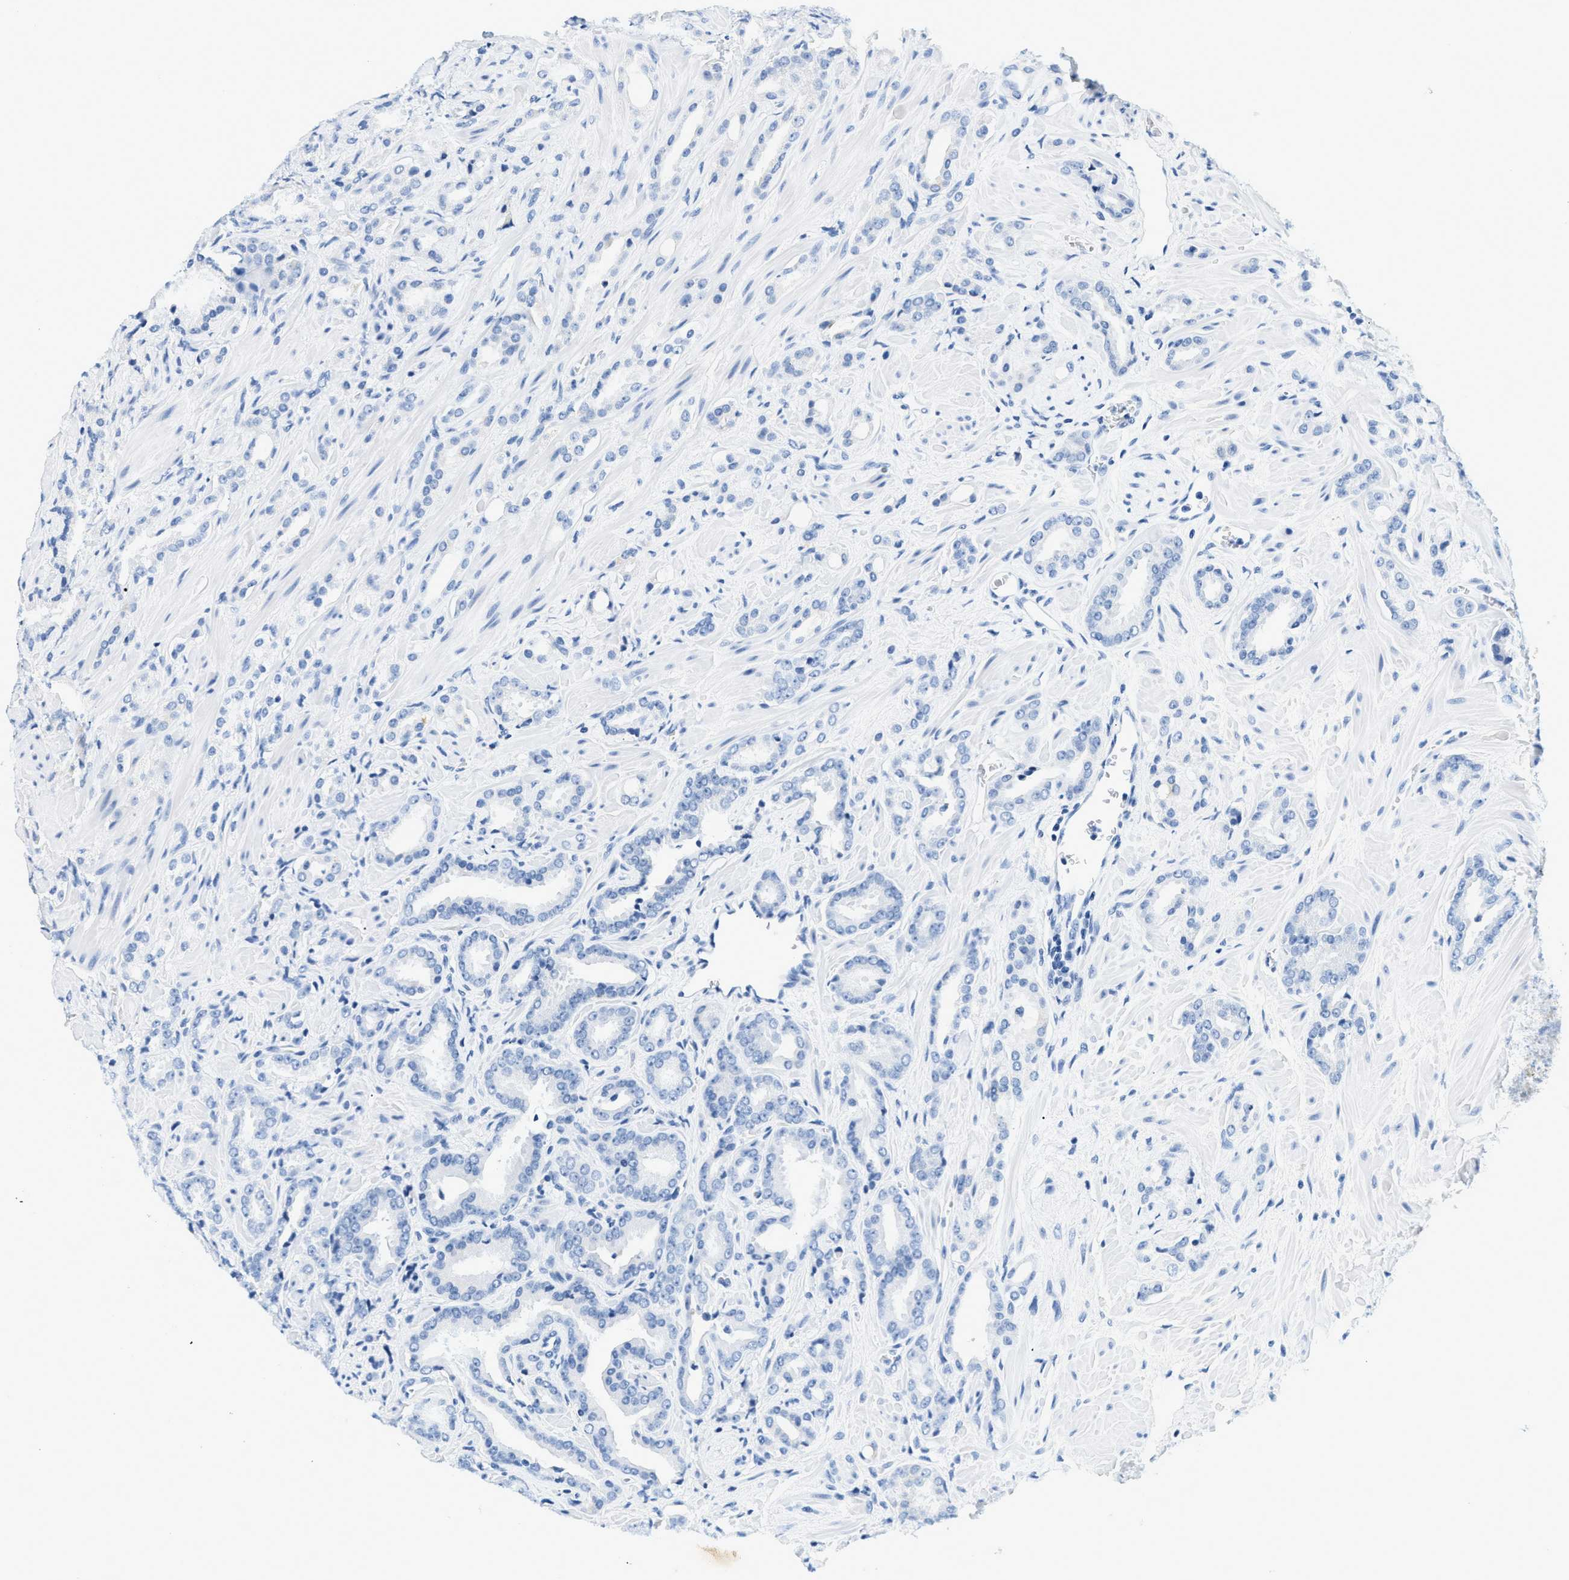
{"staining": {"intensity": "negative", "quantity": "none", "location": "none"}, "tissue": "prostate cancer", "cell_type": "Tumor cells", "image_type": "cancer", "snomed": [{"axis": "morphology", "description": "Adenocarcinoma, High grade"}, {"axis": "topography", "description": "Prostate"}], "caption": "Immunohistochemistry histopathology image of neoplastic tissue: human adenocarcinoma (high-grade) (prostate) stained with DAB demonstrates no significant protein expression in tumor cells. (Immunohistochemistry, brightfield microscopy, high magnification).", "gene": "STXBP2", "patient": {"sex": "male", "age": 64}}